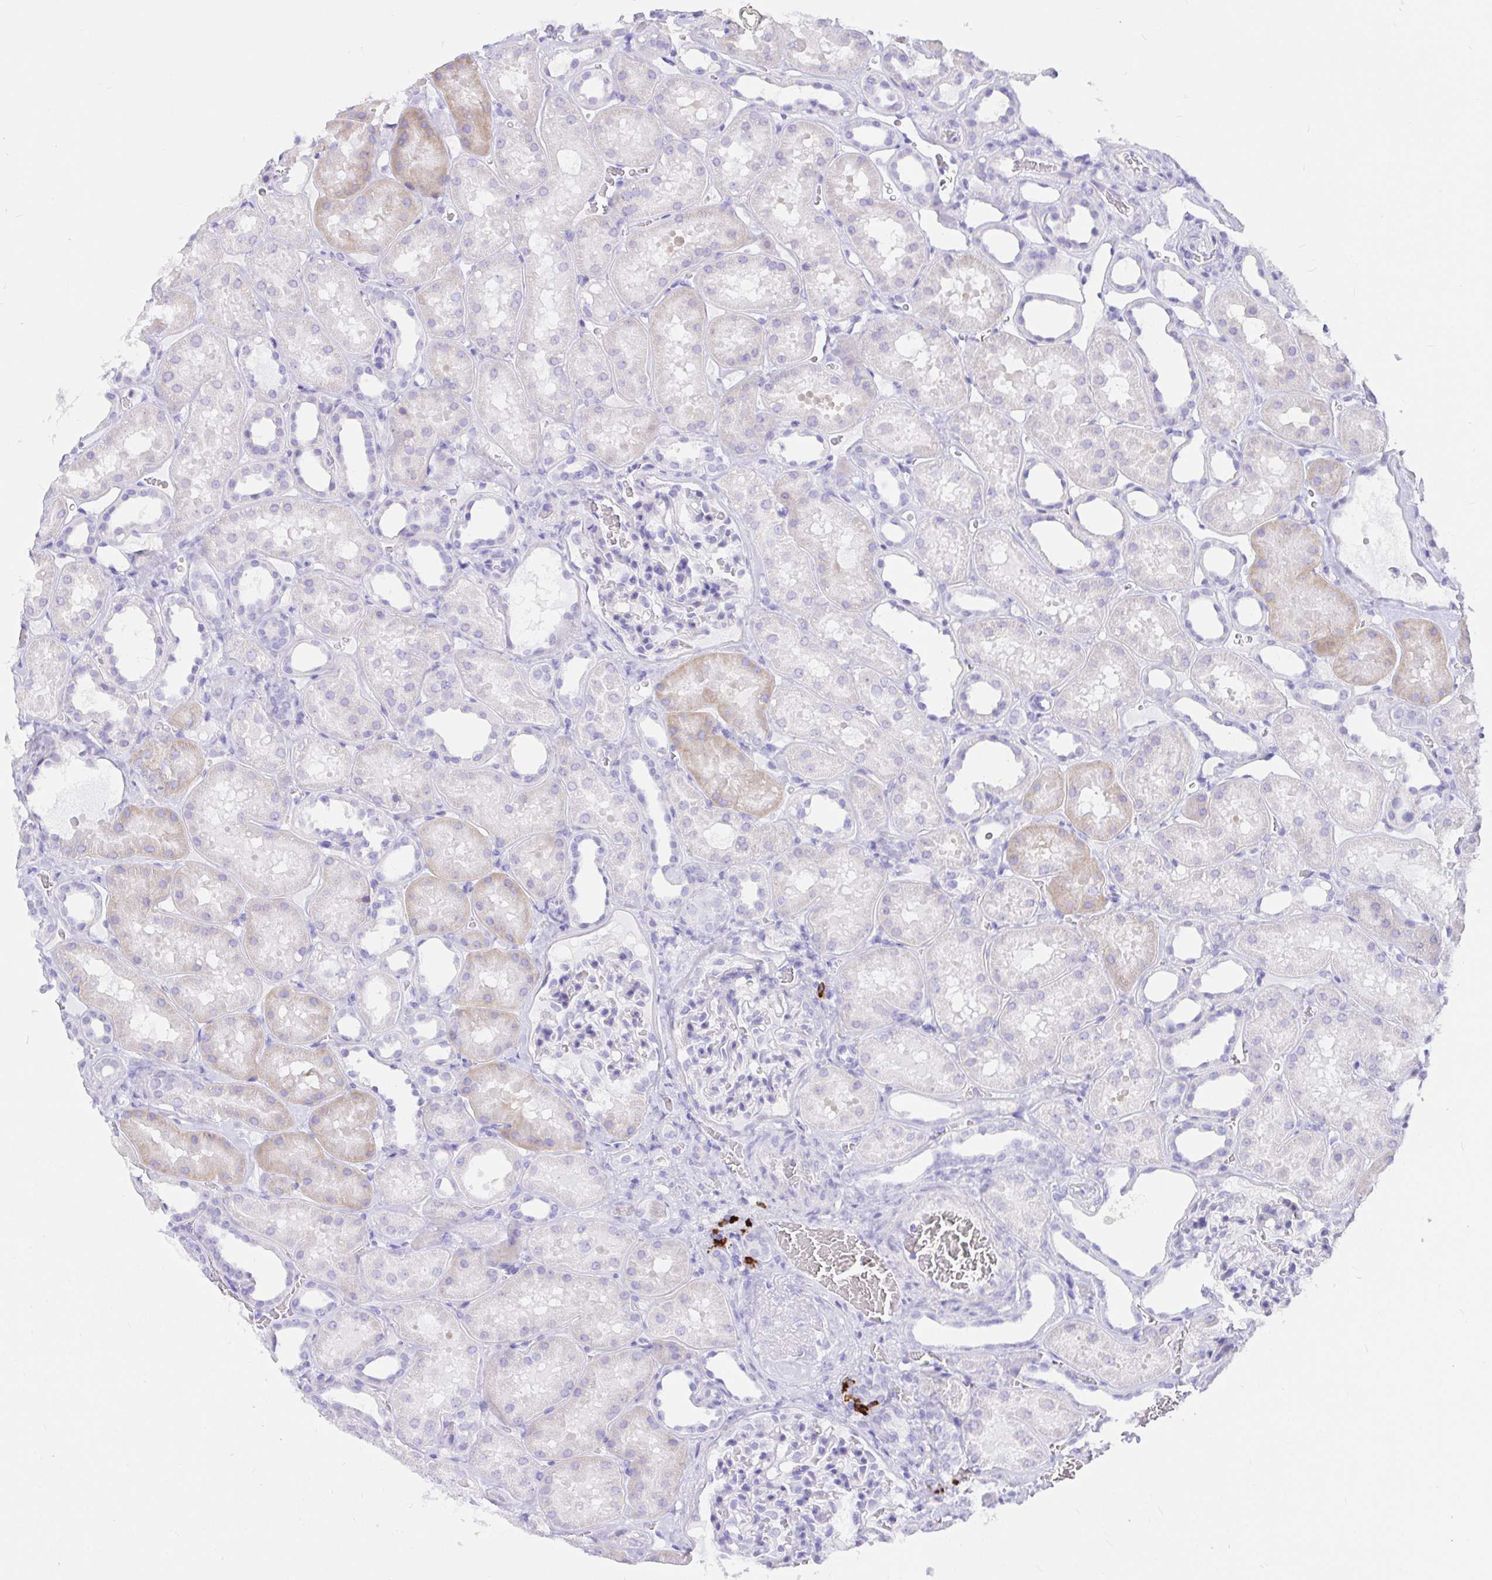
{"staining": {"intensity": "negative", "quantity": "none", "location": "none"}, "tissue": "kidney", "cell_type": "Cells in glomeruli", "image_type": "normal", "snomed": [{"axis": "morphology", "description": "Normal tissue, NOS"}, {"axis": "topography", "description": "Kidney"}], "caption": "The micrograph displays no staining of cells in glomeruli in unremarkable kidney. (Stains: DAB (3,3'-diaminobenzidine) IHC with hematoxylin counter stain, Microscopy: brightfield microscopy at high magnification).", "gene": "CCDC62", "patient": {"sex": "female", "age": 41}}